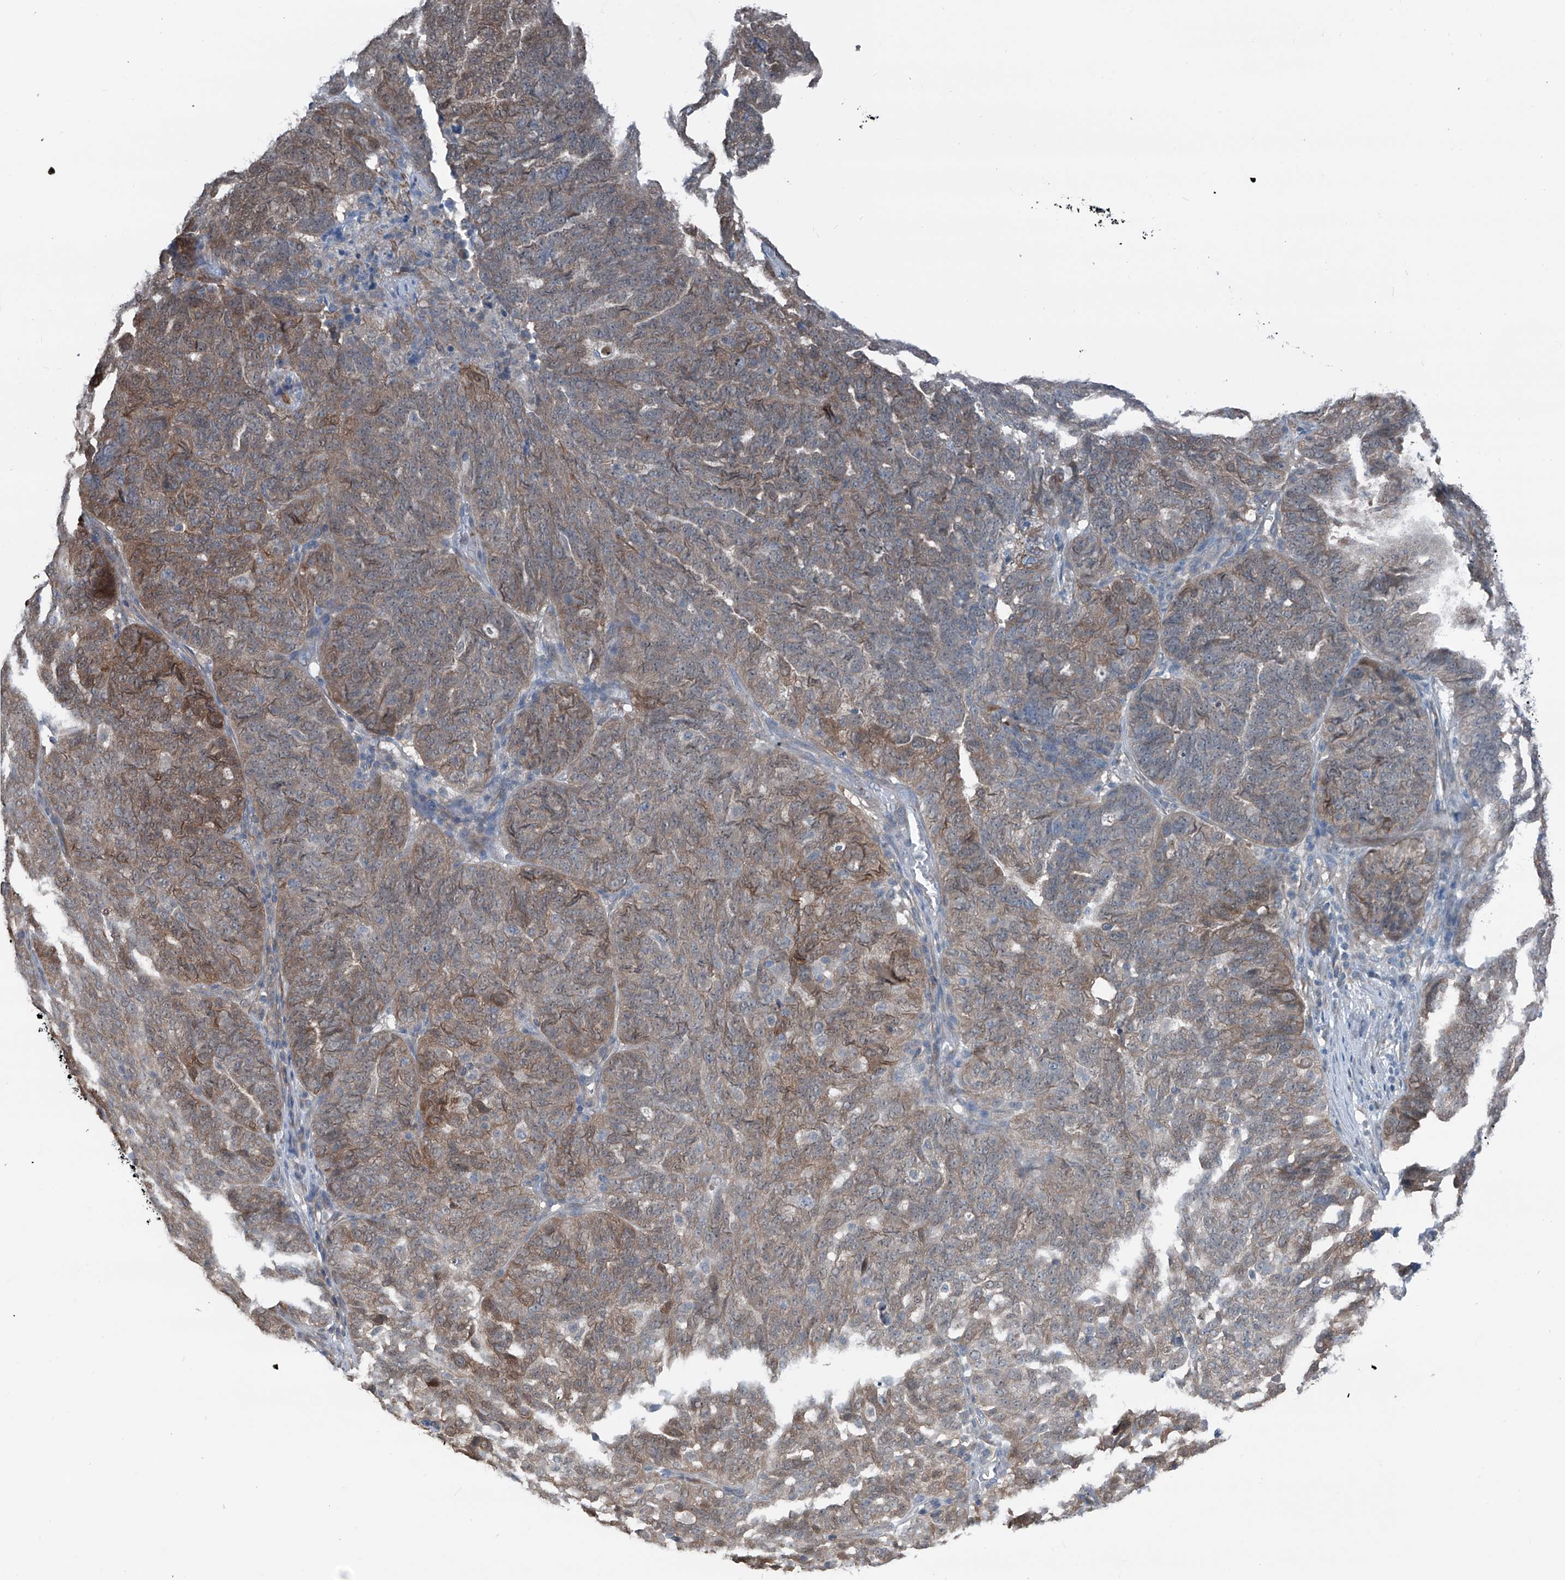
{"staining": {"intensity": "moderate", "quantity": "25%-75%", "location": "cytoplasmic/membranous"}, "tissue": "ovarian cancer", "cell_type": "Tumor cells", "image_type": "cancer", "snomed": [{"axis": "morphology", "description": "Cystadenocarcinoma, serous, NOS"}, {"axis": "topography", "description": "Ovary"}], "caption": "This is an image of immunohistochemistry staining of ovarian cancer, which shows moderate positivity in the cytoplasmic/membranous of tumor cells.", "gene": "HSPB11", "patient": {"sex": "female", "age": 59}}